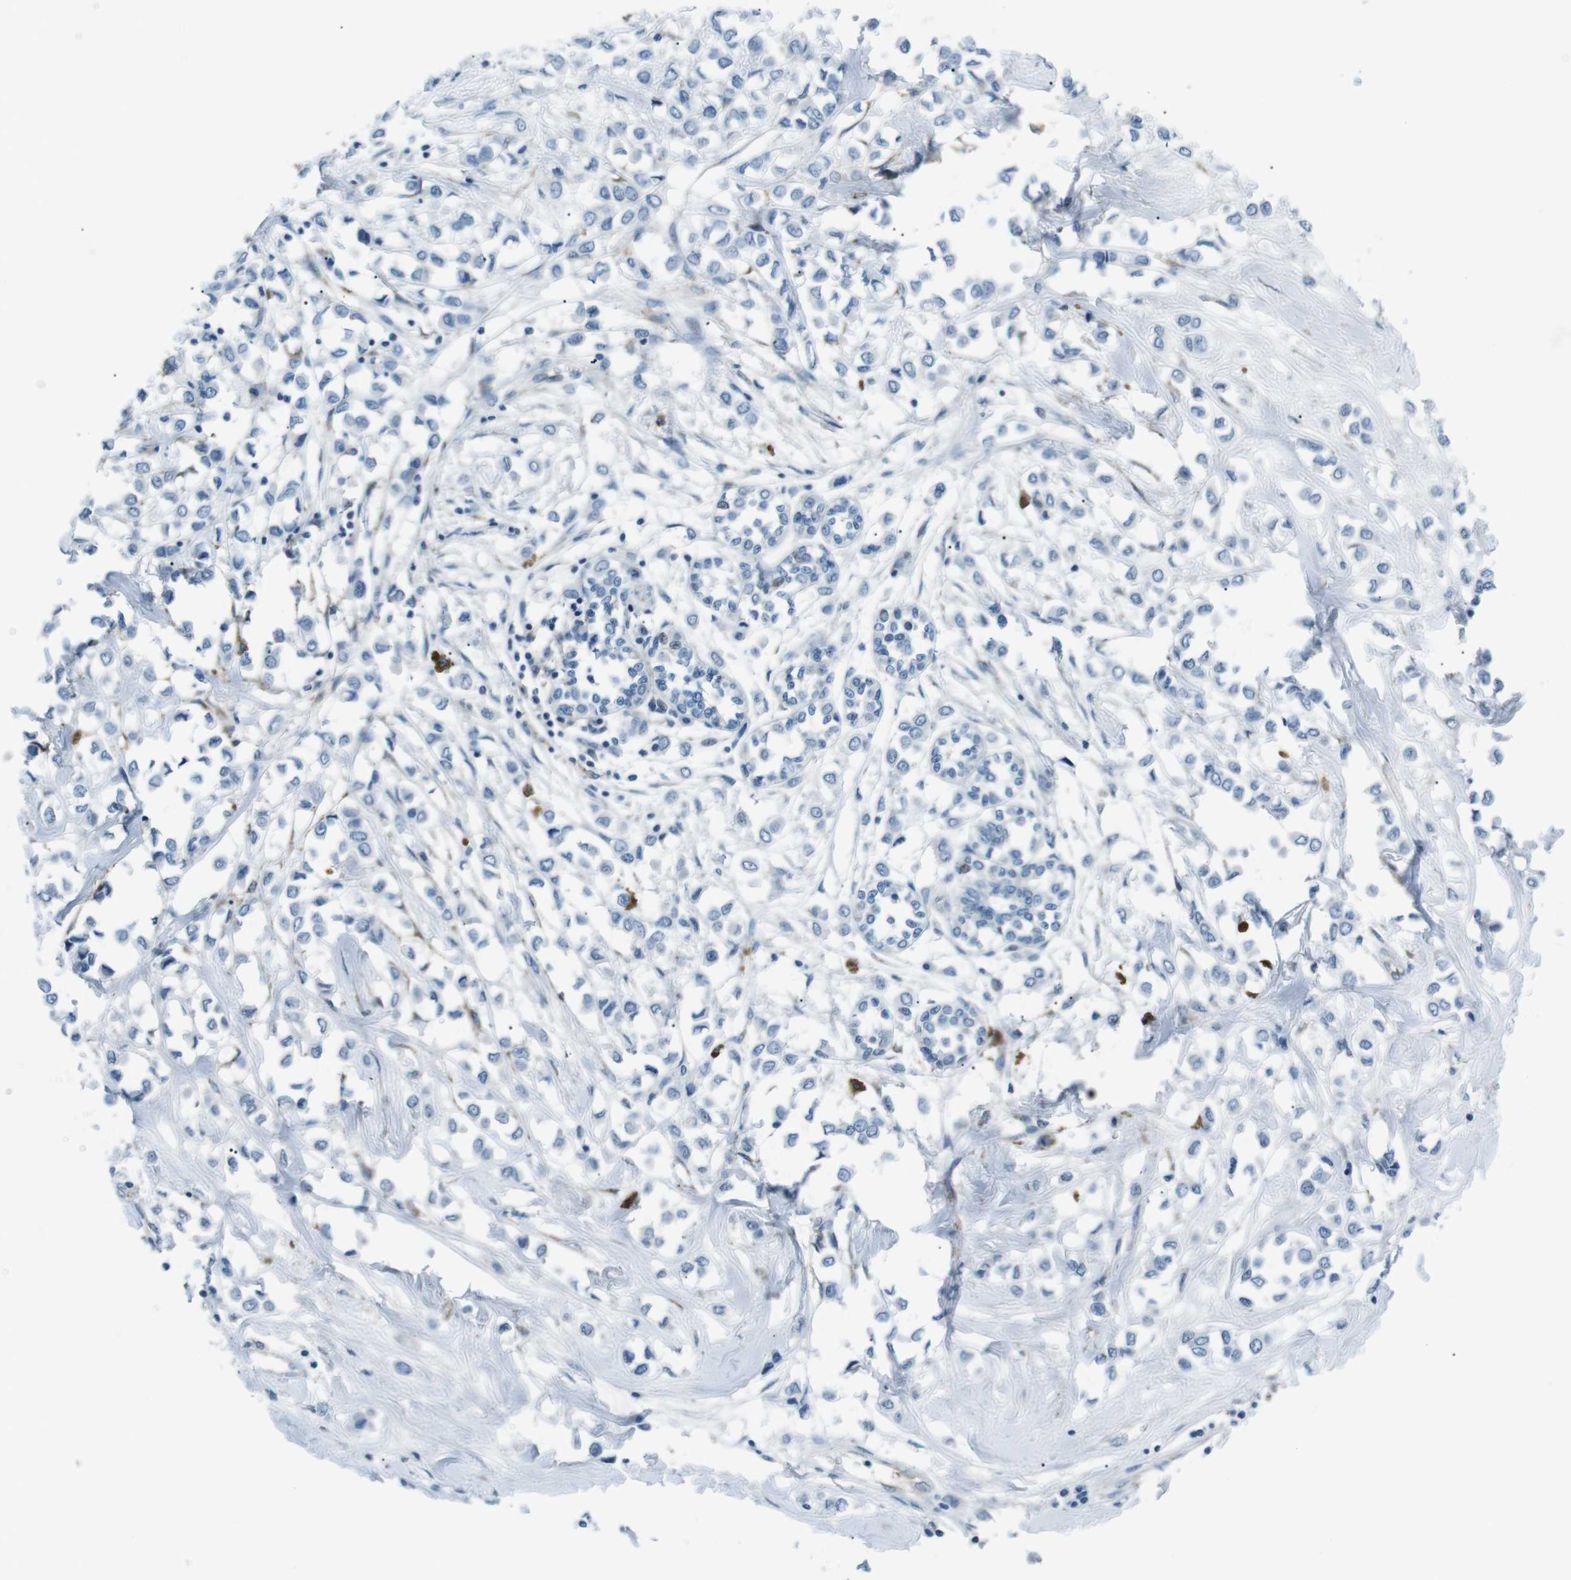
{"staining": {"intensity": "negative", "quantity": "none", "location": "none"}, "tissue": "breast cancer", "cell_type": "Tumor cells", "image_type": "cancer", "snomed": [{"axis": "morphology", "description": "Lobular carcinoma"}, {"axis": "topography", "description": "Breast"}], "caption": "A histopathology image of lobular carcinoma (breast) stained for a protein exhibits no brown staining in tumor cells. (Brightfield microscopy of DAB IHC at high magnification).", "gene": "CSF2RA", "patient": {"sex": "female", "age": 51}}